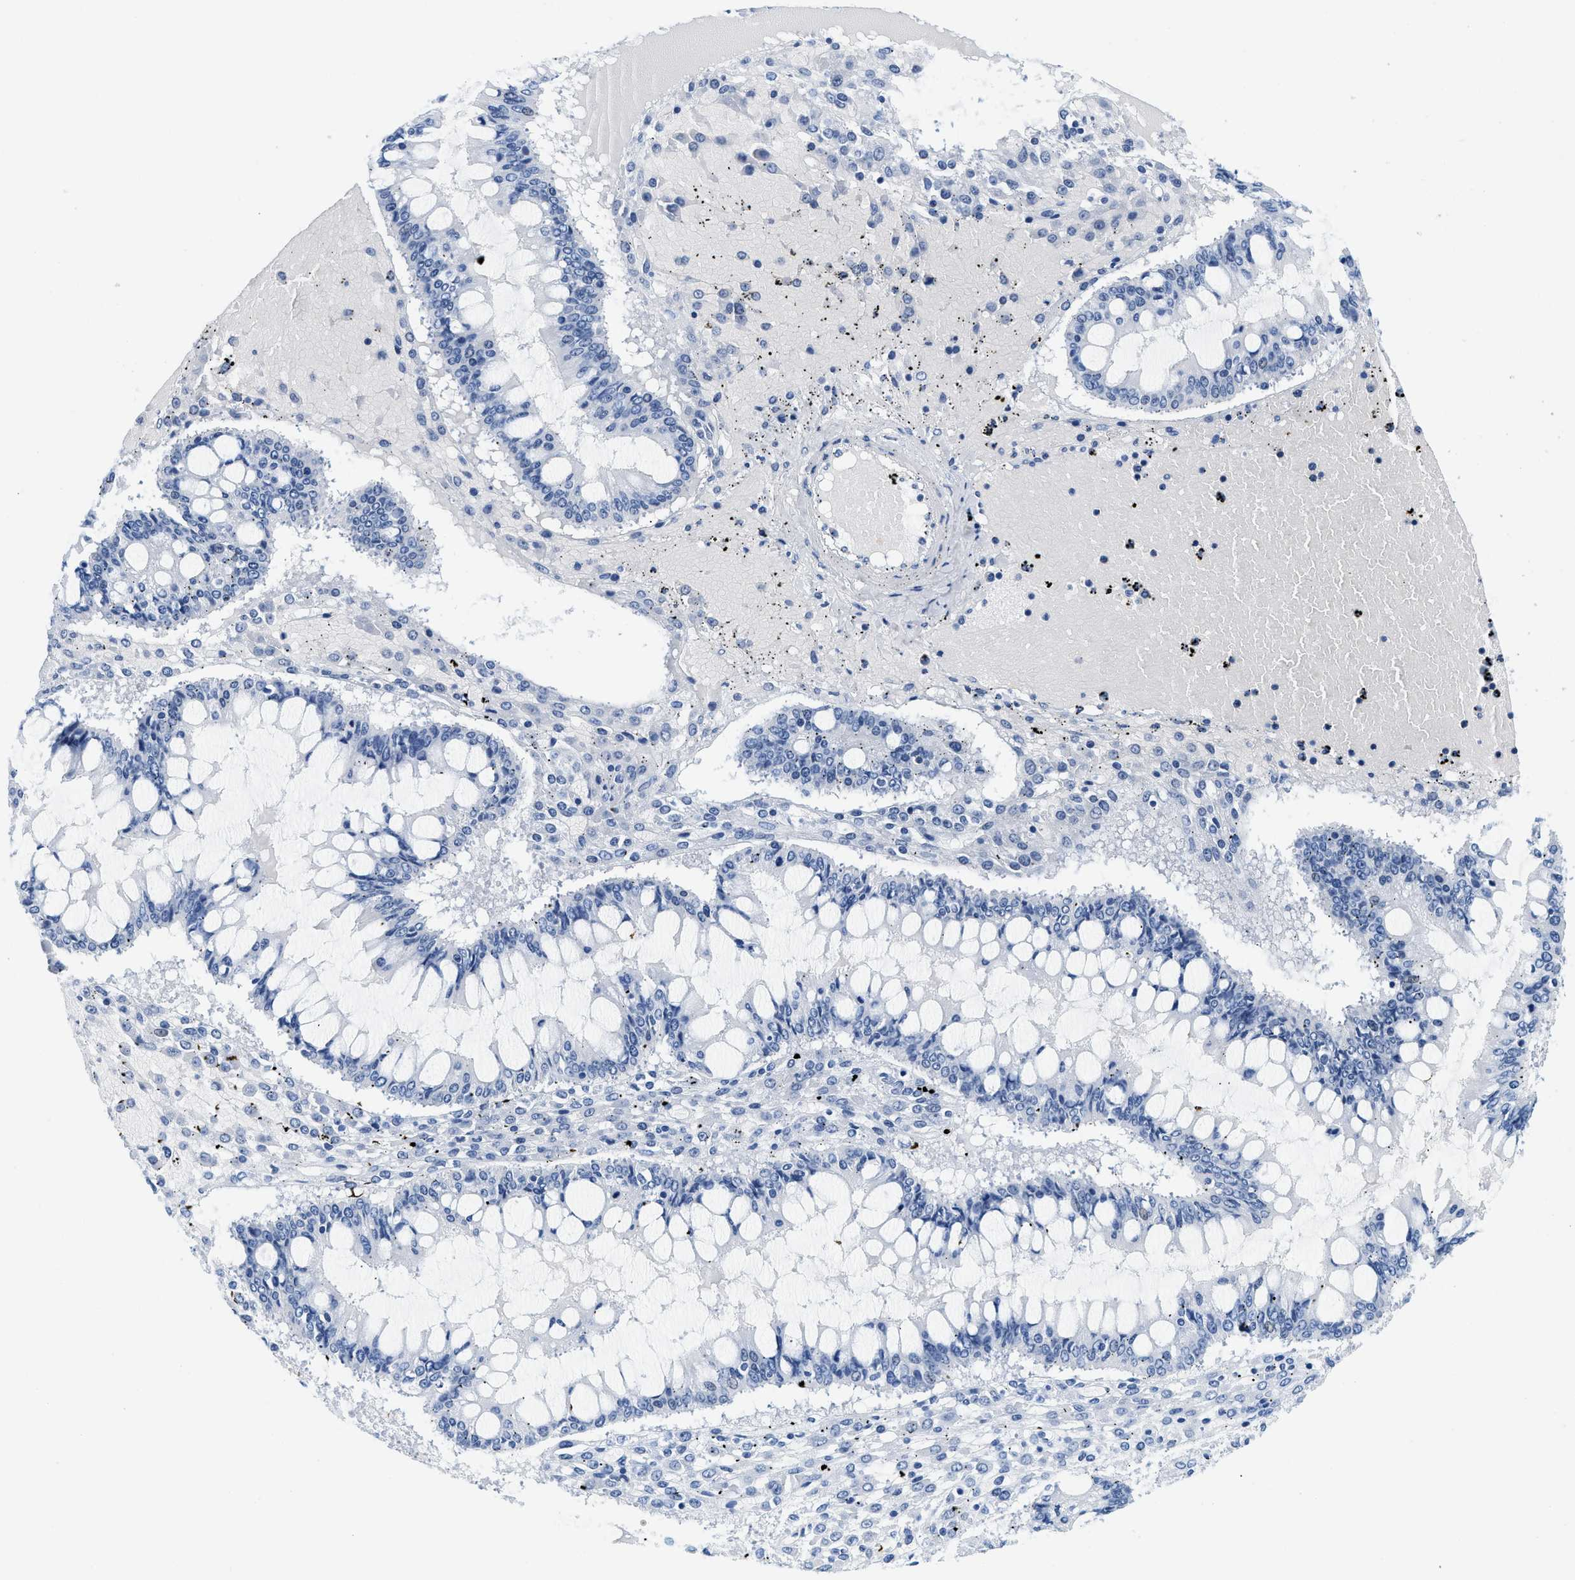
{"staining": {"intensity": "negative", "quantity": "none", "location": "none"}, "tissue": "ovarian cancer", "cell_type": "Tumor cells", "image_type": "cancer", "snomed": [{"axis": "morphology", "description": "Cystadenocarcinoma, mucinous, NOS"}, {"axis": "topography", "description": "Ovary"}], "caption": "Immunohistochemistry (IHC) histopathology image of ovarian cancer stained for a protein (brown), which demonstrates no staining in tumor cells.", "gene": "GSN", "patient": {"sex": "female", "age": 73}}